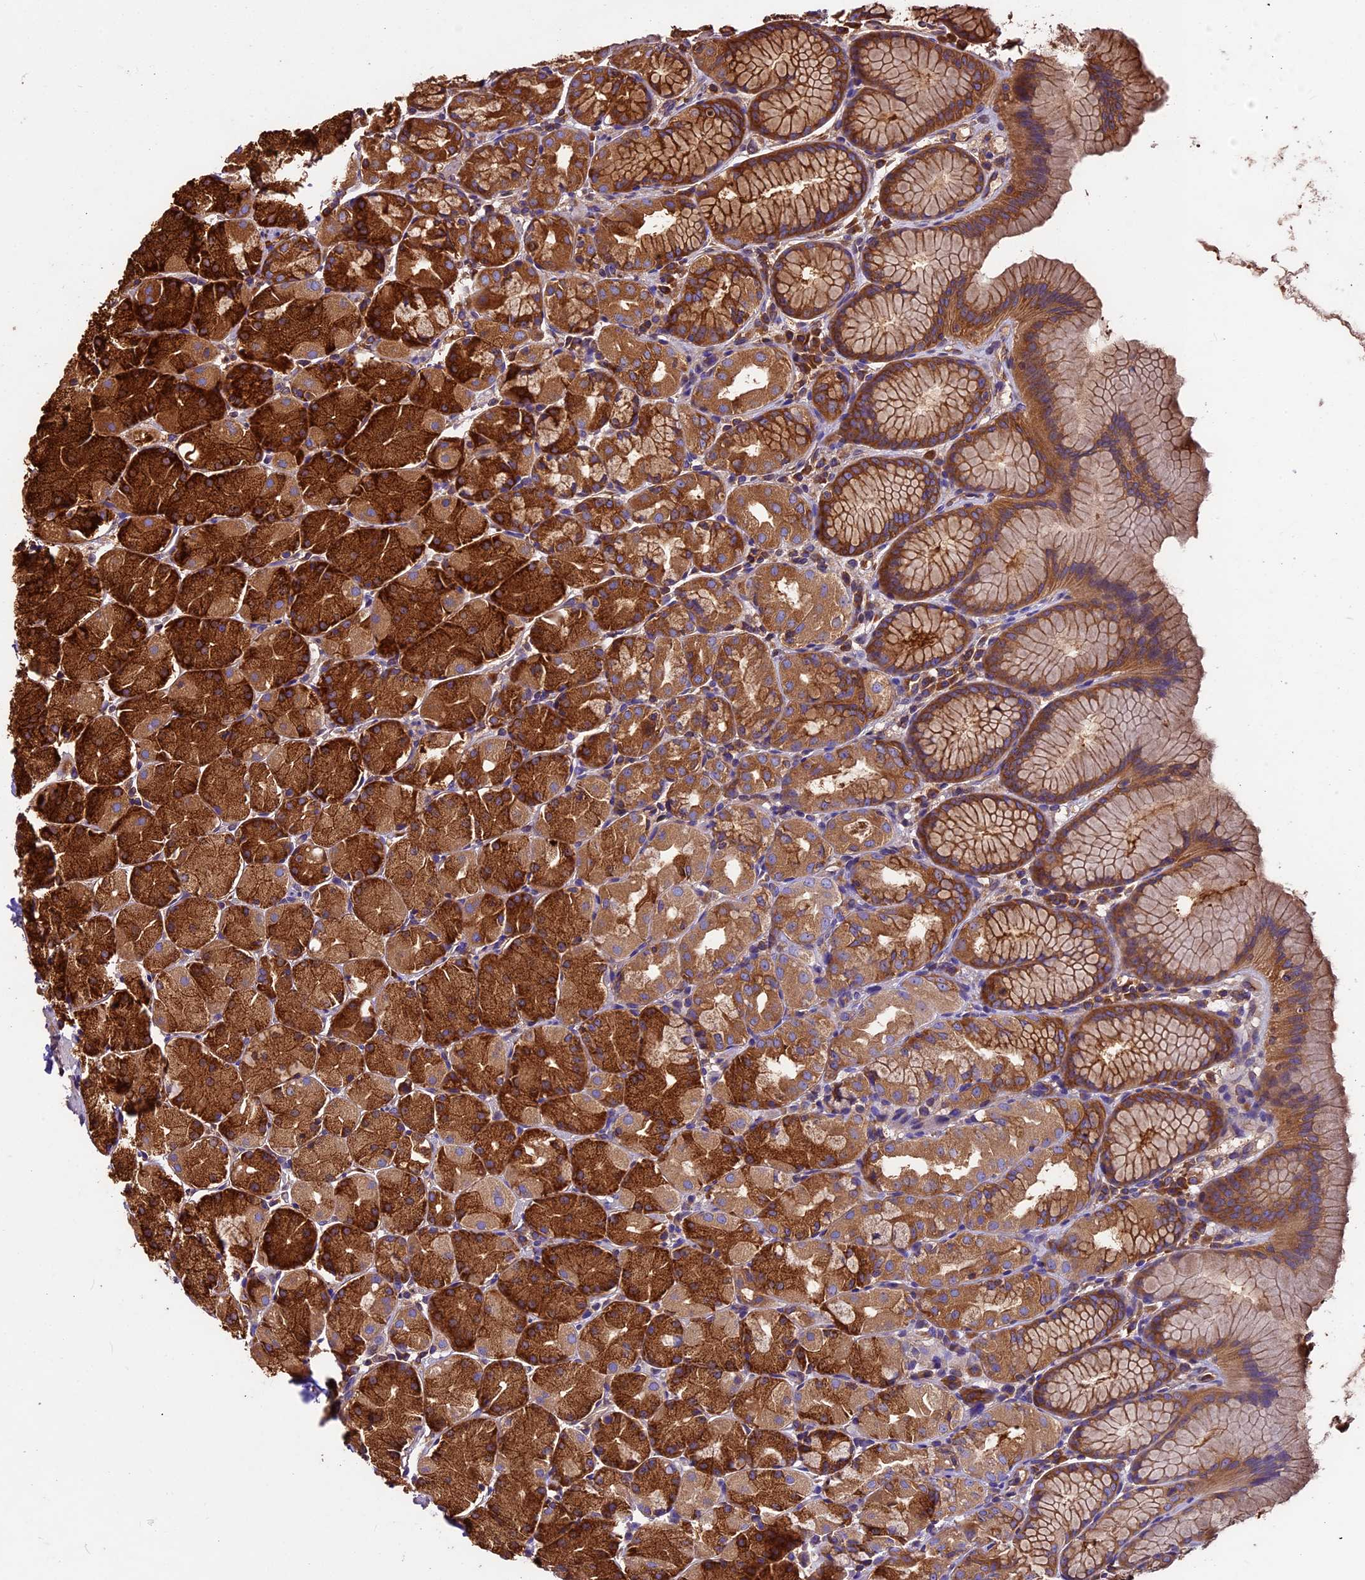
{"staining": {"intensity": "strong", "quantity": ">75%", "location": "cytoplasmic/membranous"}, "tissue": "stomach", "cell_type": "Glandular cells", "image_type": "normal", "snomed": [{"axis": "morphology", "description": "Normal tissue, NOS"}, {"axis": "topography", "description": "Stomach, upper"}], "caption": "The image demonstrates immunohistochemical staining of benign stomach. There is strong cytoplasmic/membranous staining is present in approximately >75% of glandular cells. Nuclei are stained in blue.", "gene": "KARS1", "patient": {"sex": "male", "age": 47}}